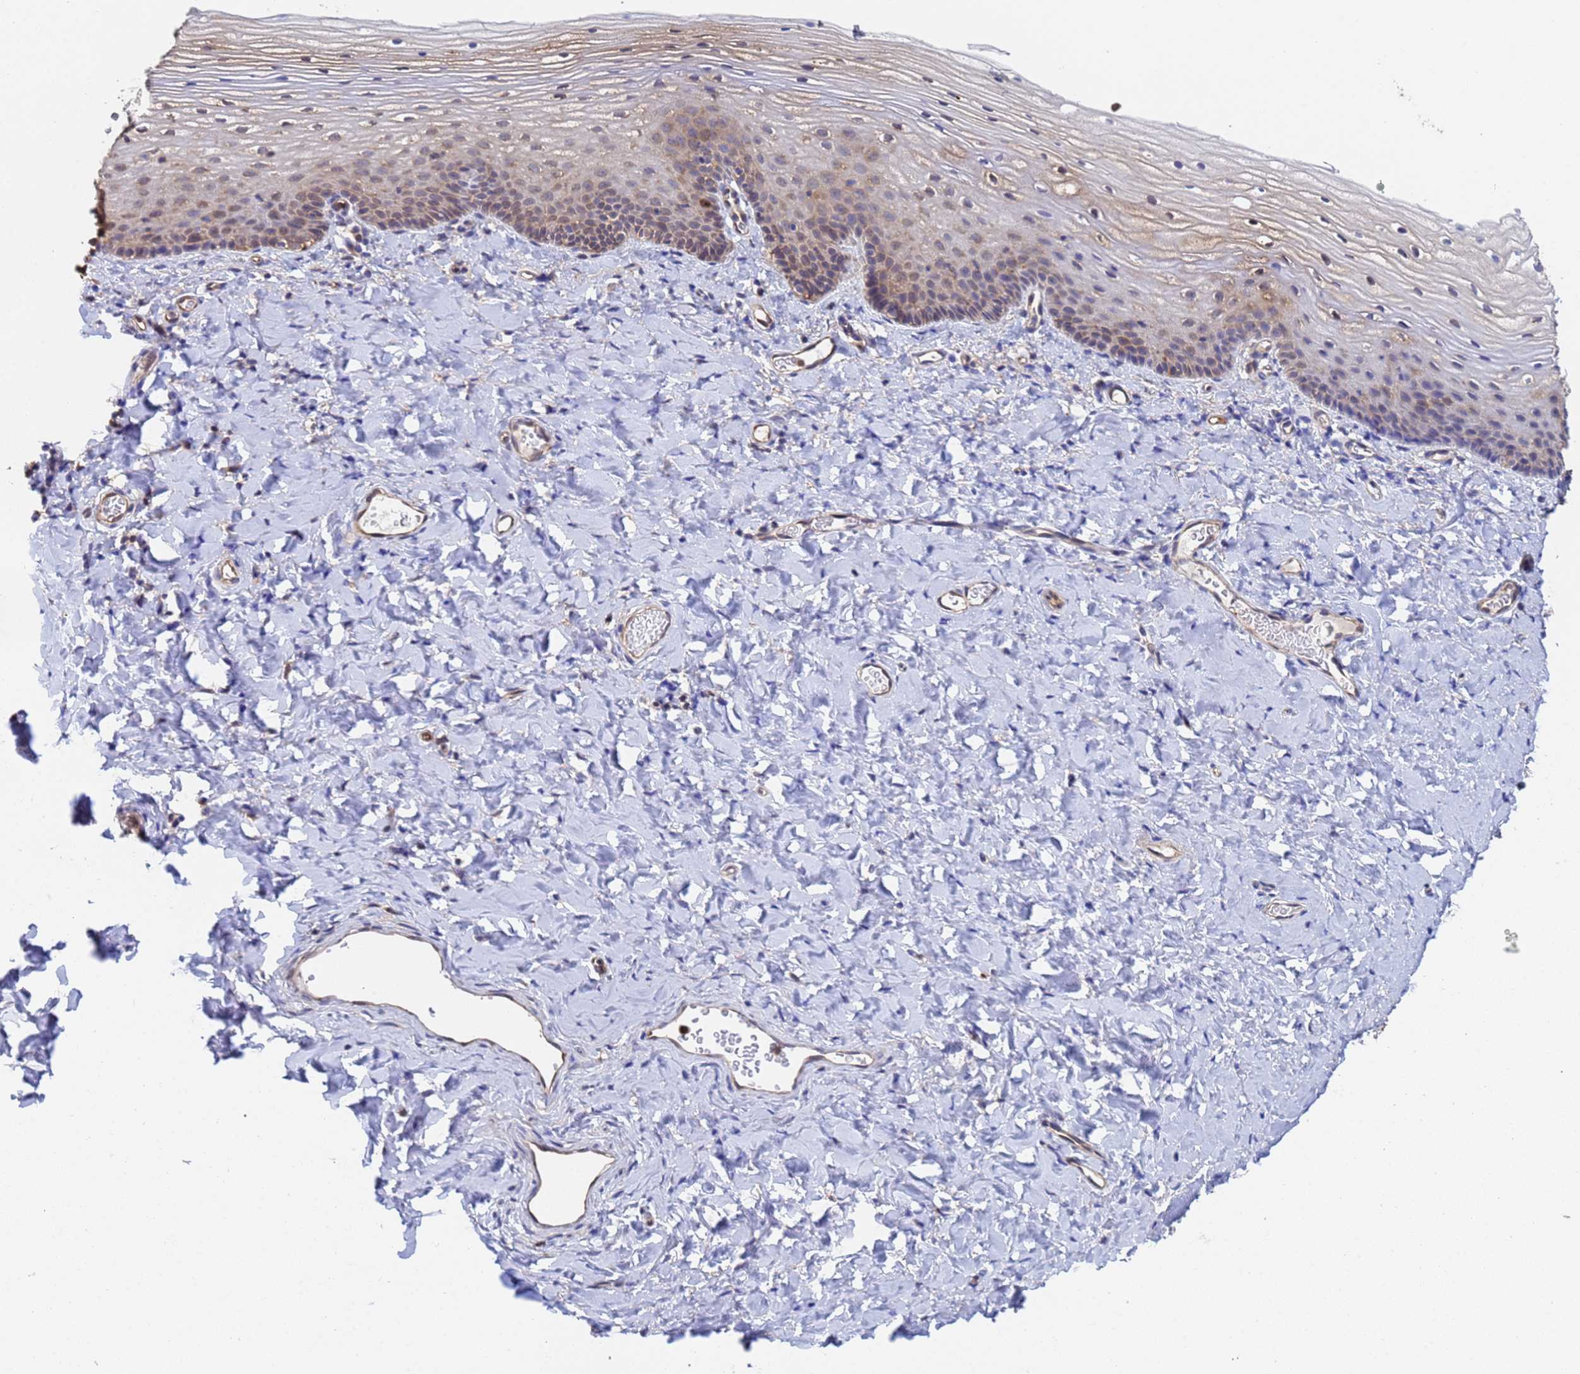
{"staining": {"intensity": "moderate", "quantity": ">75%", "location": "cytoplasmic/membranous,nuclear"}, "tissue": "vagina", "cell_type": "Squamous epithelial cells", "image_type": "normal", "snomed": [{"axis": "morphology", "description": "Normal tissue, NOS"}, {"axis": "topography", "description": "Vagina"}], "caption": "Protein staining of normal vagina exhibits moderate cytoplasmic/membranous,nuclear staining in about >75% of squamous epithelial cells.", "gene": "FAM25A", "patient": {"sex": "female", "age": 60}}